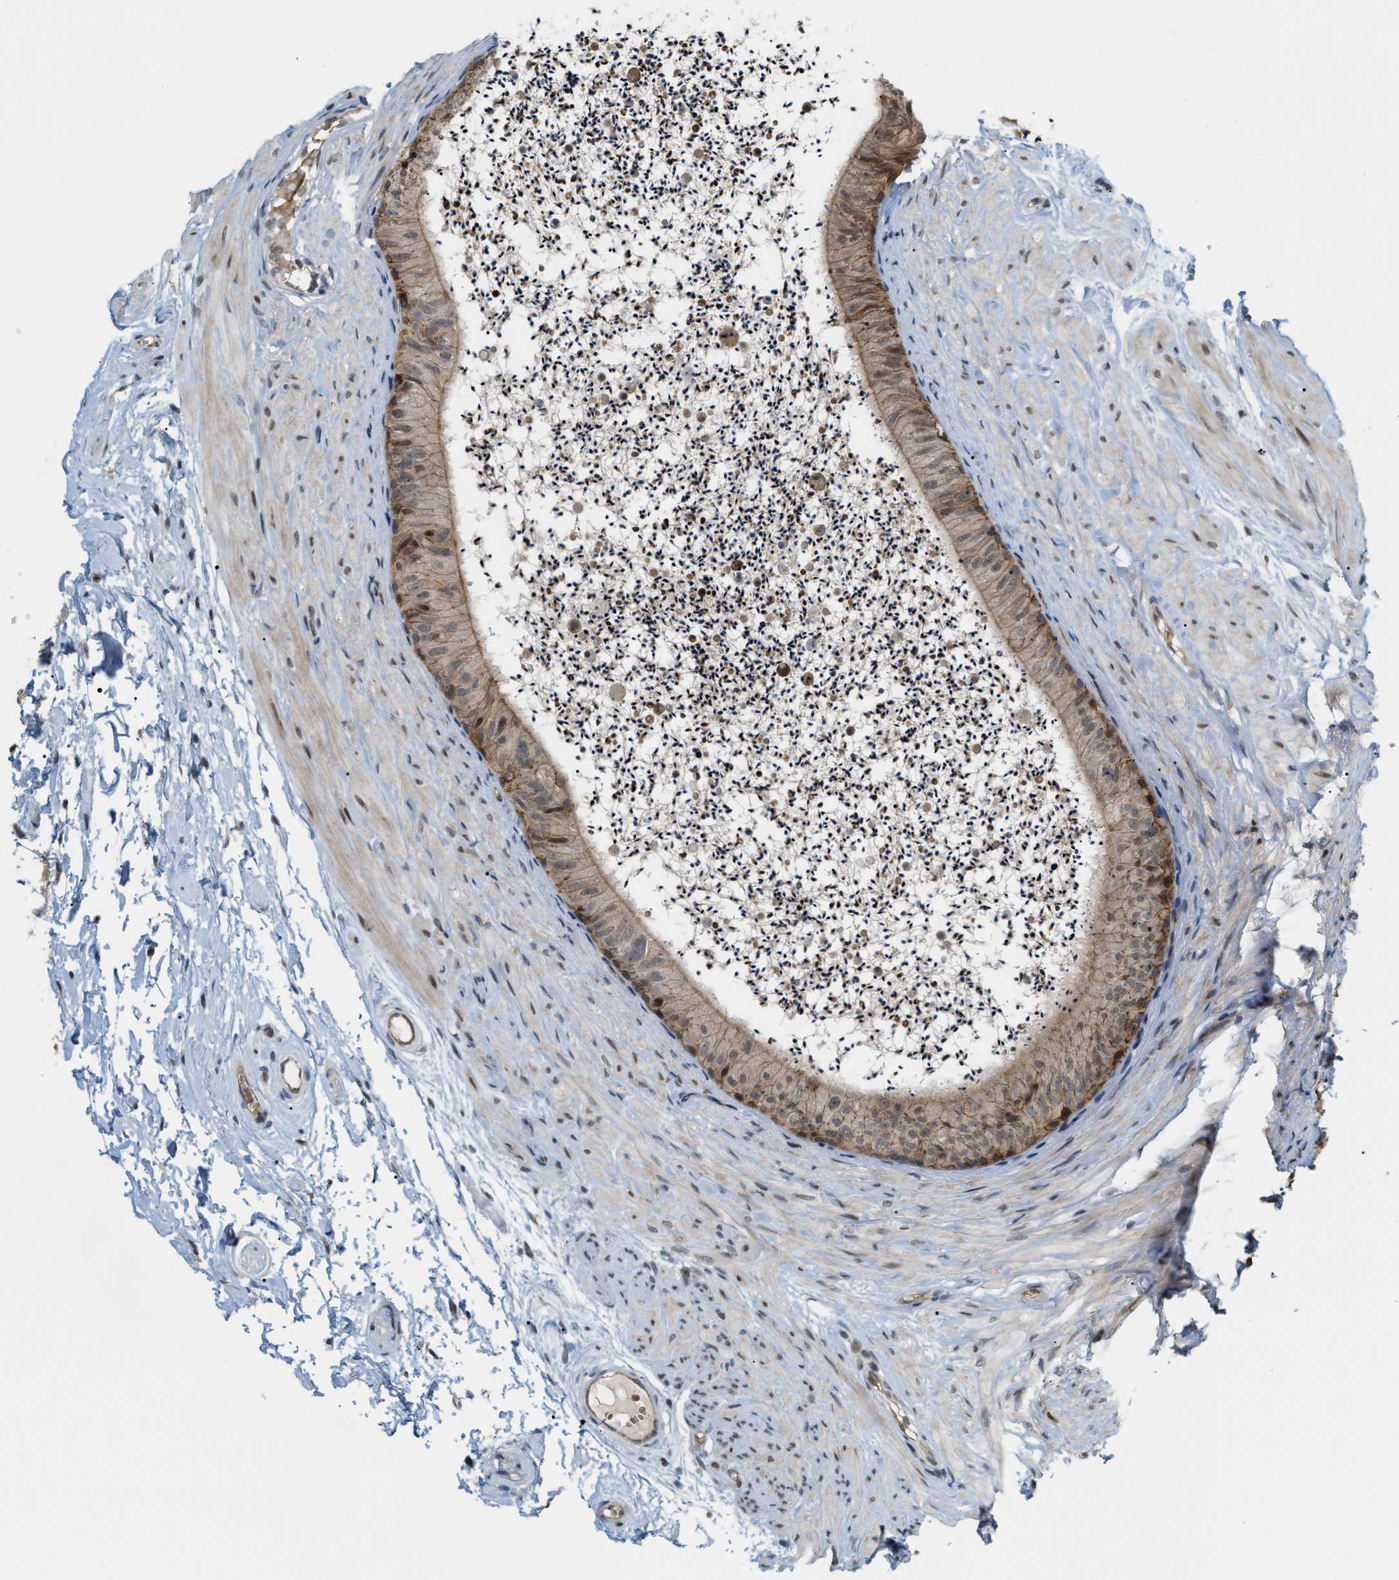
{"staining": {"intensity": "moderate", "quantity": ">75%", "location": "cytoplasmic/membranous,nuclear"}, "tissue": "epididymis", "cell_type": "Glandular cells", "image_type": "normal", "snomed": [{"axis": "morphology", "description": "Normal tissue, NOS"}, {"axis": "topography", "description": "Epididymis"}], "caption": "This is a histology image of immunohistochemistry staining of benign epididymis, which shows moderate positivity in the cytoplasmic/membranous,nuclear of glandular cells.", "gene": "RFFL", "patient": {"sex": "male", "age": 56}}